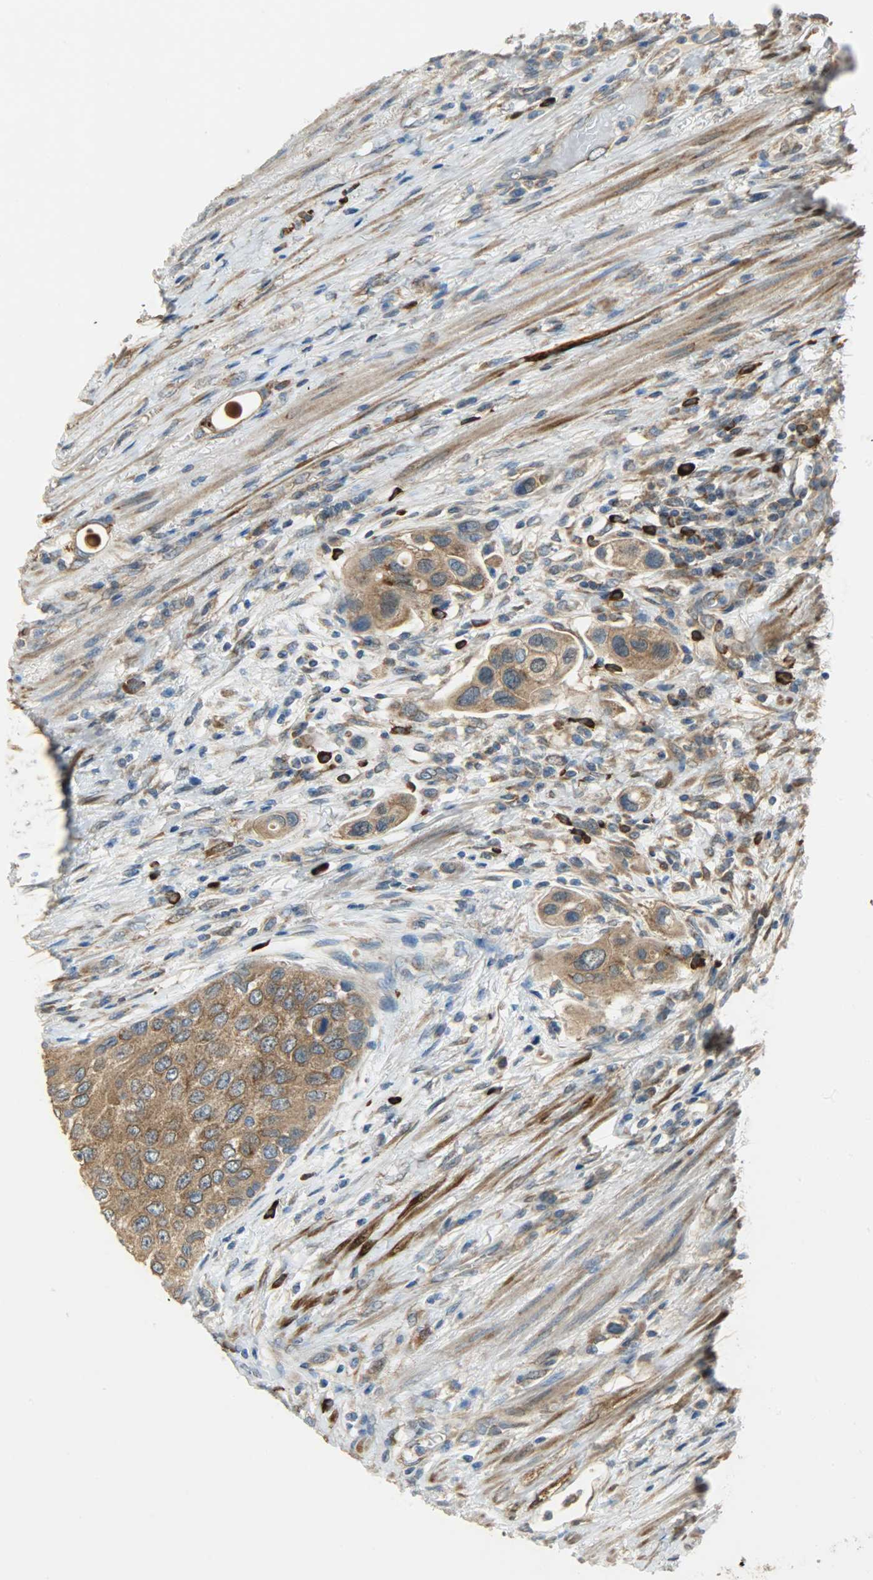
{"staining": {"intensity": "strong", "quantity": ">75%", "location": "cytoplasmic/membranous"}, "tissue": "urothelial cancer", "cell_type": "Tumor cells", "image_type": "cancer", "snomed": [{"axis": "morphology", "description": "Urothelial carcinoma, High grade"}, {"axis": "topography", "description": "Urinary bladder"}], "caption": "Urothelial carcinoma (high-grade) stained with immunohistochemistry (IHC) demonstrates strong cytoplasmic/membranous expression in about >75% of tumor cells. Using DAB (3,3'-diaminobenzidine) (brown) and hematoxylin (blue) stains, captured at high magnification using brightfield microscopy.", "gene": "C1orf198", "patient": {"sex": "female", "age": 56}}